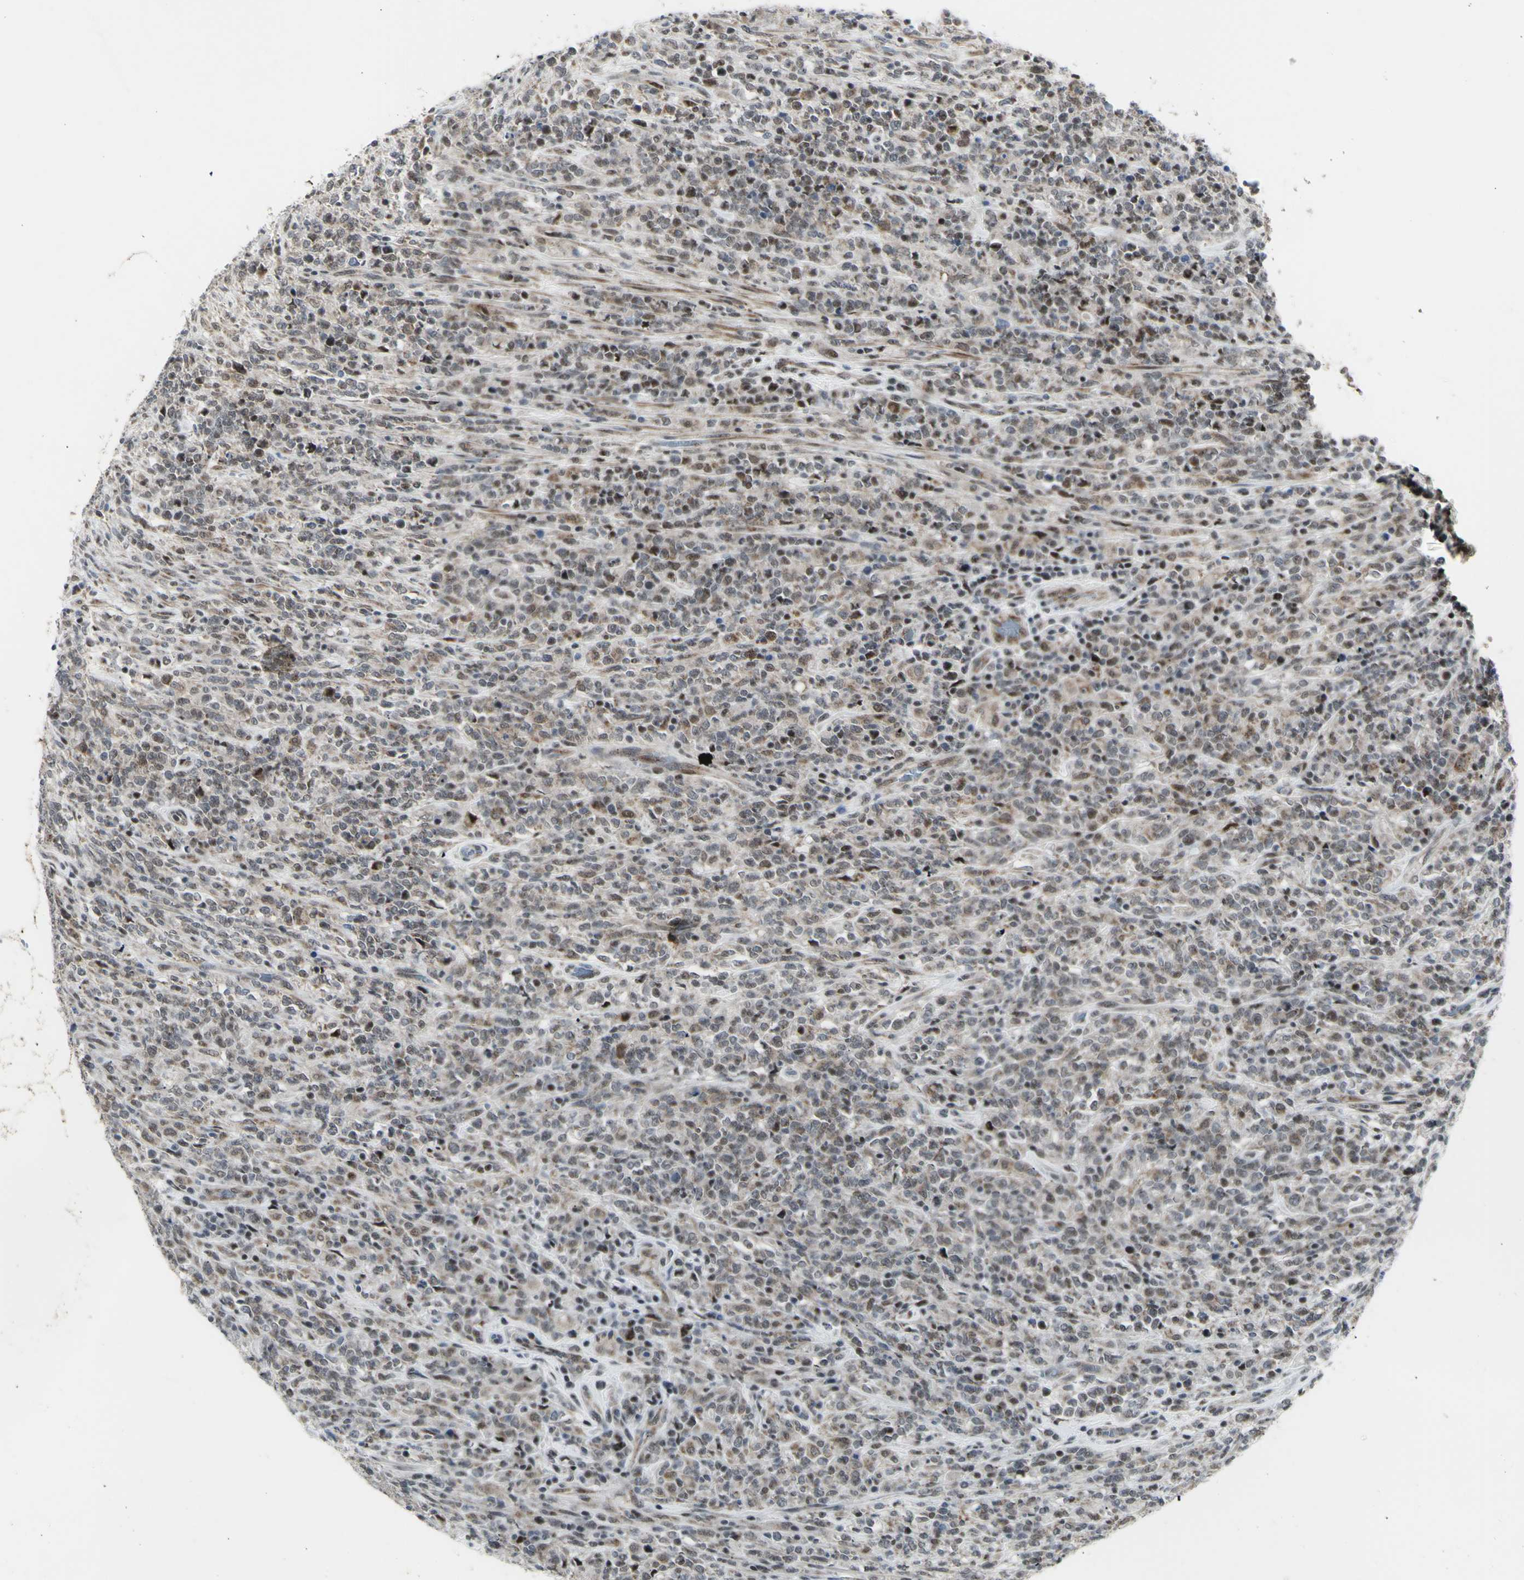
{"staining": {"intensity": "weak", "quantity": ">75%", "location": "nuclear"}, "tissue": "lymphoma", "cell_type": "Tumor cells", "image_type": "cancer", "snomed": [{"axis": "morphology", "description": "Malignant lymphoma, non-Hodgkin's type, High grade"}, {"axis": "topography", "description": "Soft tissue"}], "caption": "Human malignant lymphoma, non-Hodgkin's type (high-grade) stained with a protein marker shows weak staining in tumor cells.", "gene": "DHRS7B", "patient": {"sex": "male", "age": 18}}